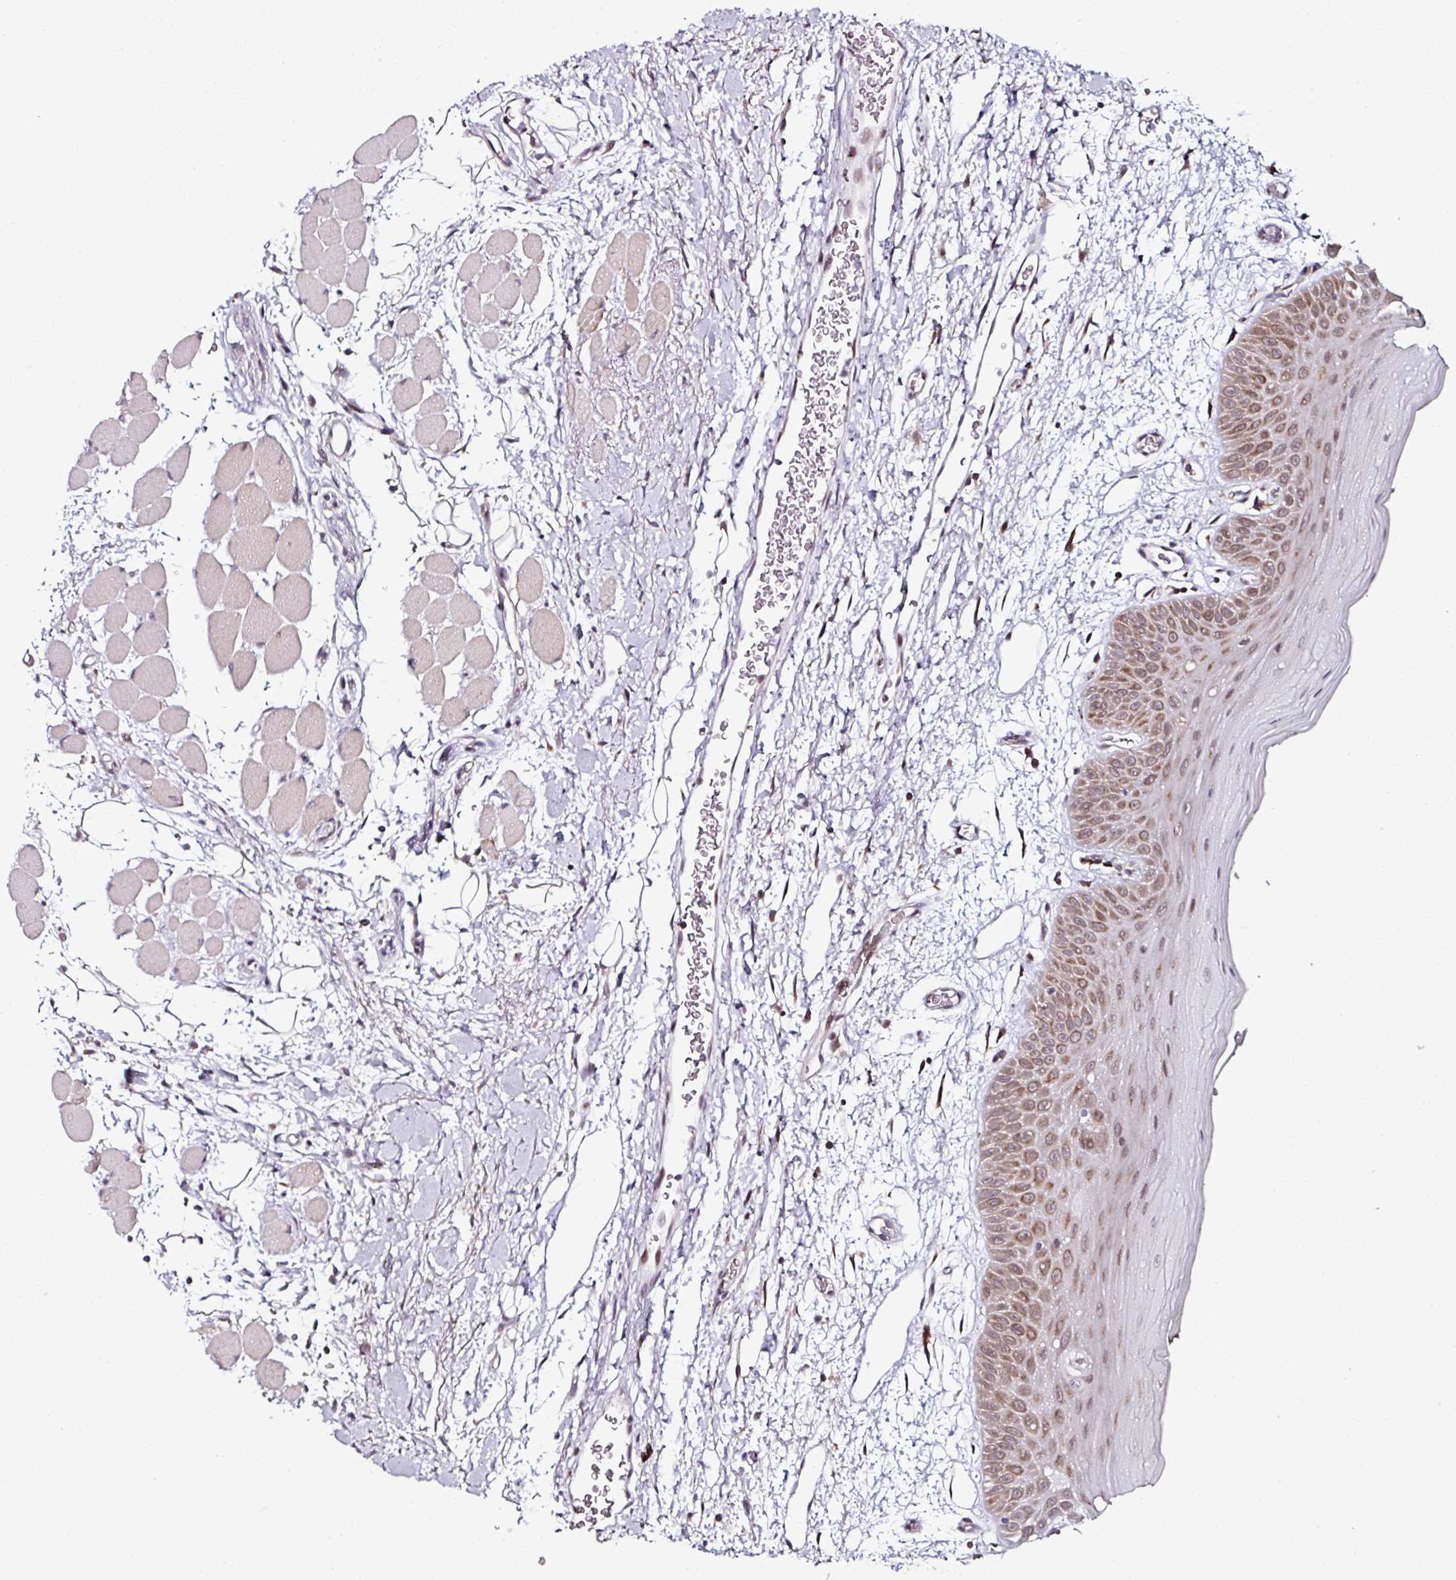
{"staining": {"intensity": "moderate", "quantity": "25%-75%", "location": "cytoplasmic/membranous"}, "tissue": "oral mucosa", "cell_type": "Squamous epithelial cells", "image_type": "normal", "snomed": [{"axis": "morphology", "description": "Normal tissue, NOS"}, {"axis": "topography", "description": "Oral tissue"}, {"axis": "topography", "description": "Tounge, NOS"}], "caption": "Immunohistochemical staining of normal human oral mucosa displays moderate cytoplasmic/membranous protein positivity in approximately 25%-75% of squamous epithelial cells.", "gene": "APOLD1", "patient": {"sex": "female", "age": 59}}